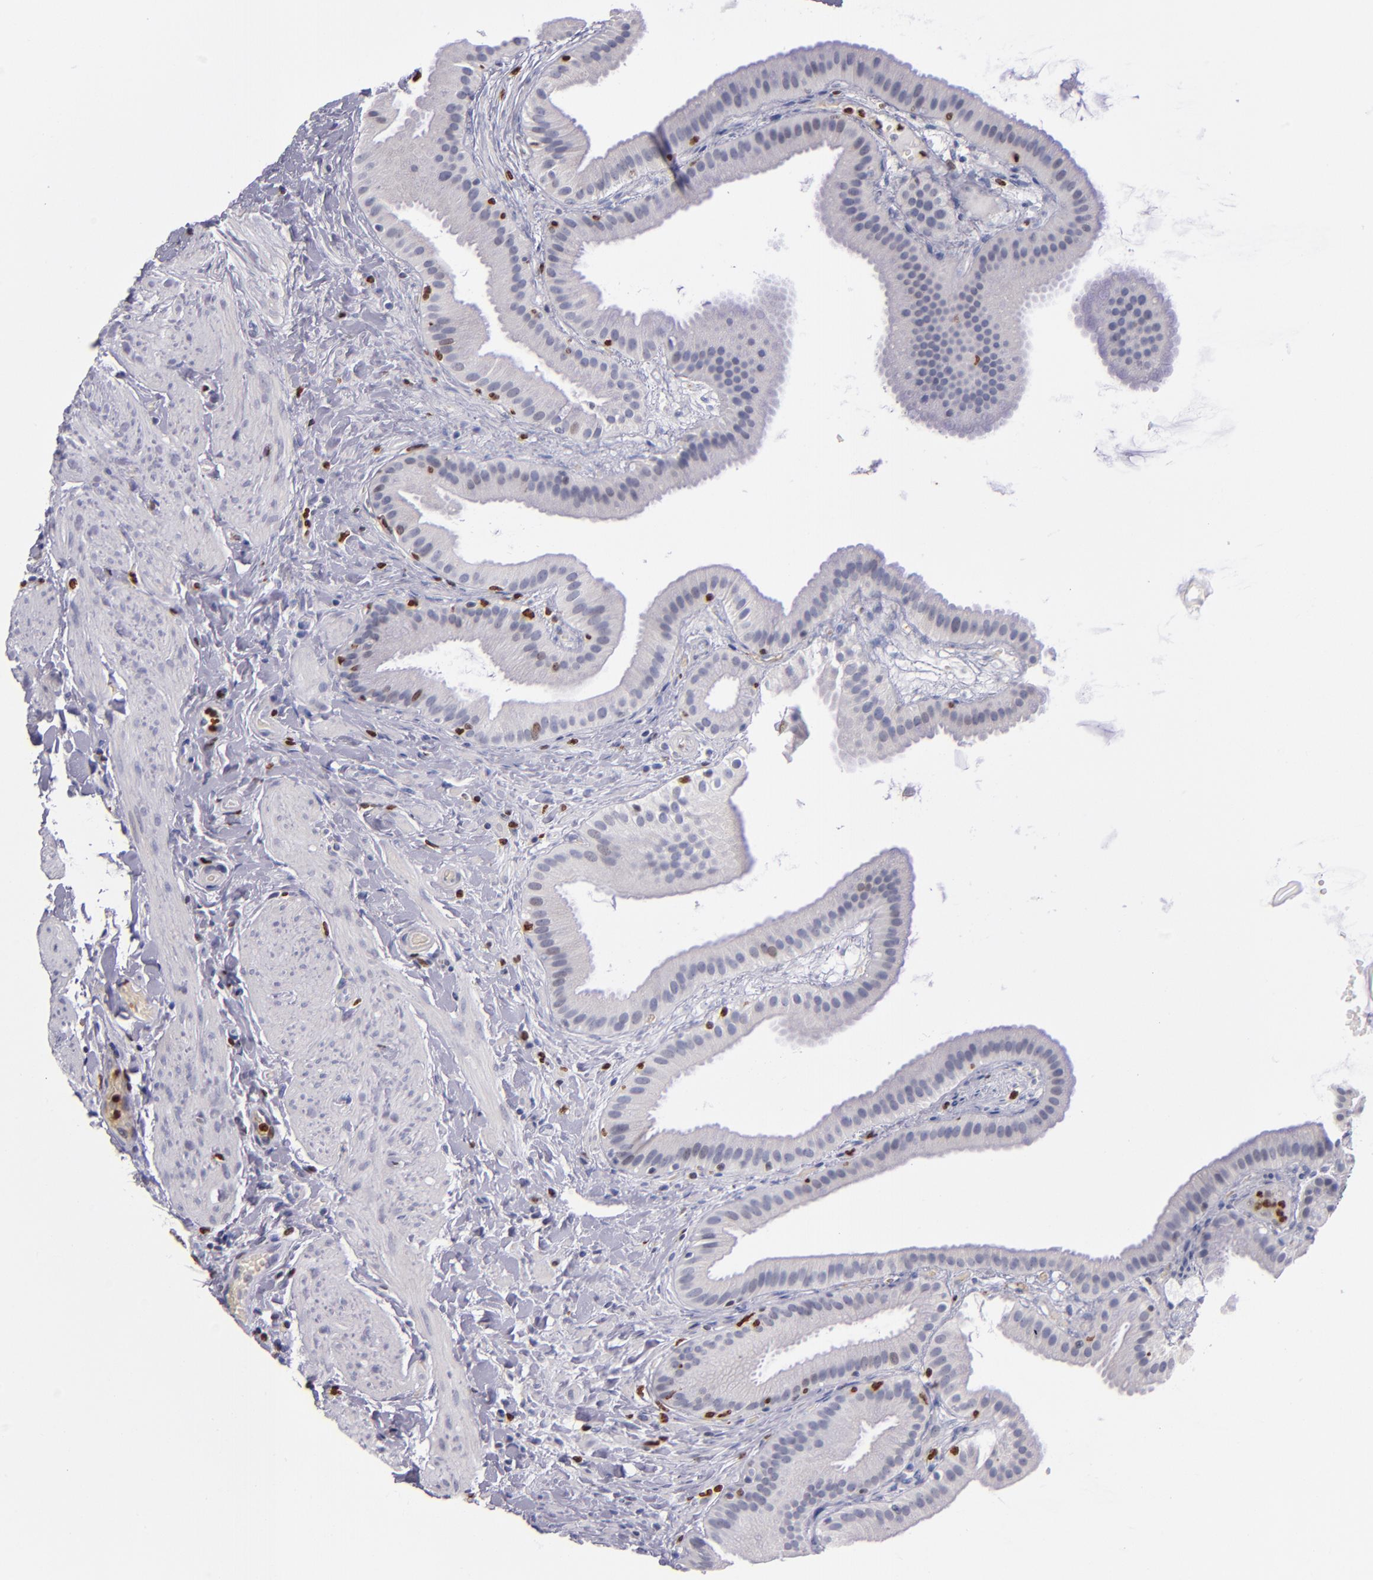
{"staining": {"intensity": "moderate", "quantity": "<25%", "location": "nuclear"}, "tissue": "gallbladder", "cell_type": "Glandular cells", "image_type": "normal", "snomed": [{"axis": "morphology", "description": "Normal tissue, NOS"}, {"axis": "topography", "description": "Gallbladder"}], "caption": "This is a photomicrograph of immunohistochemistry (IHC) staining of normal gallbladder, which shows moderate positivity in the nuclear of glandular cells.", "gene": "CDKL5", "patient": {"sex": "female", "age": 63}}